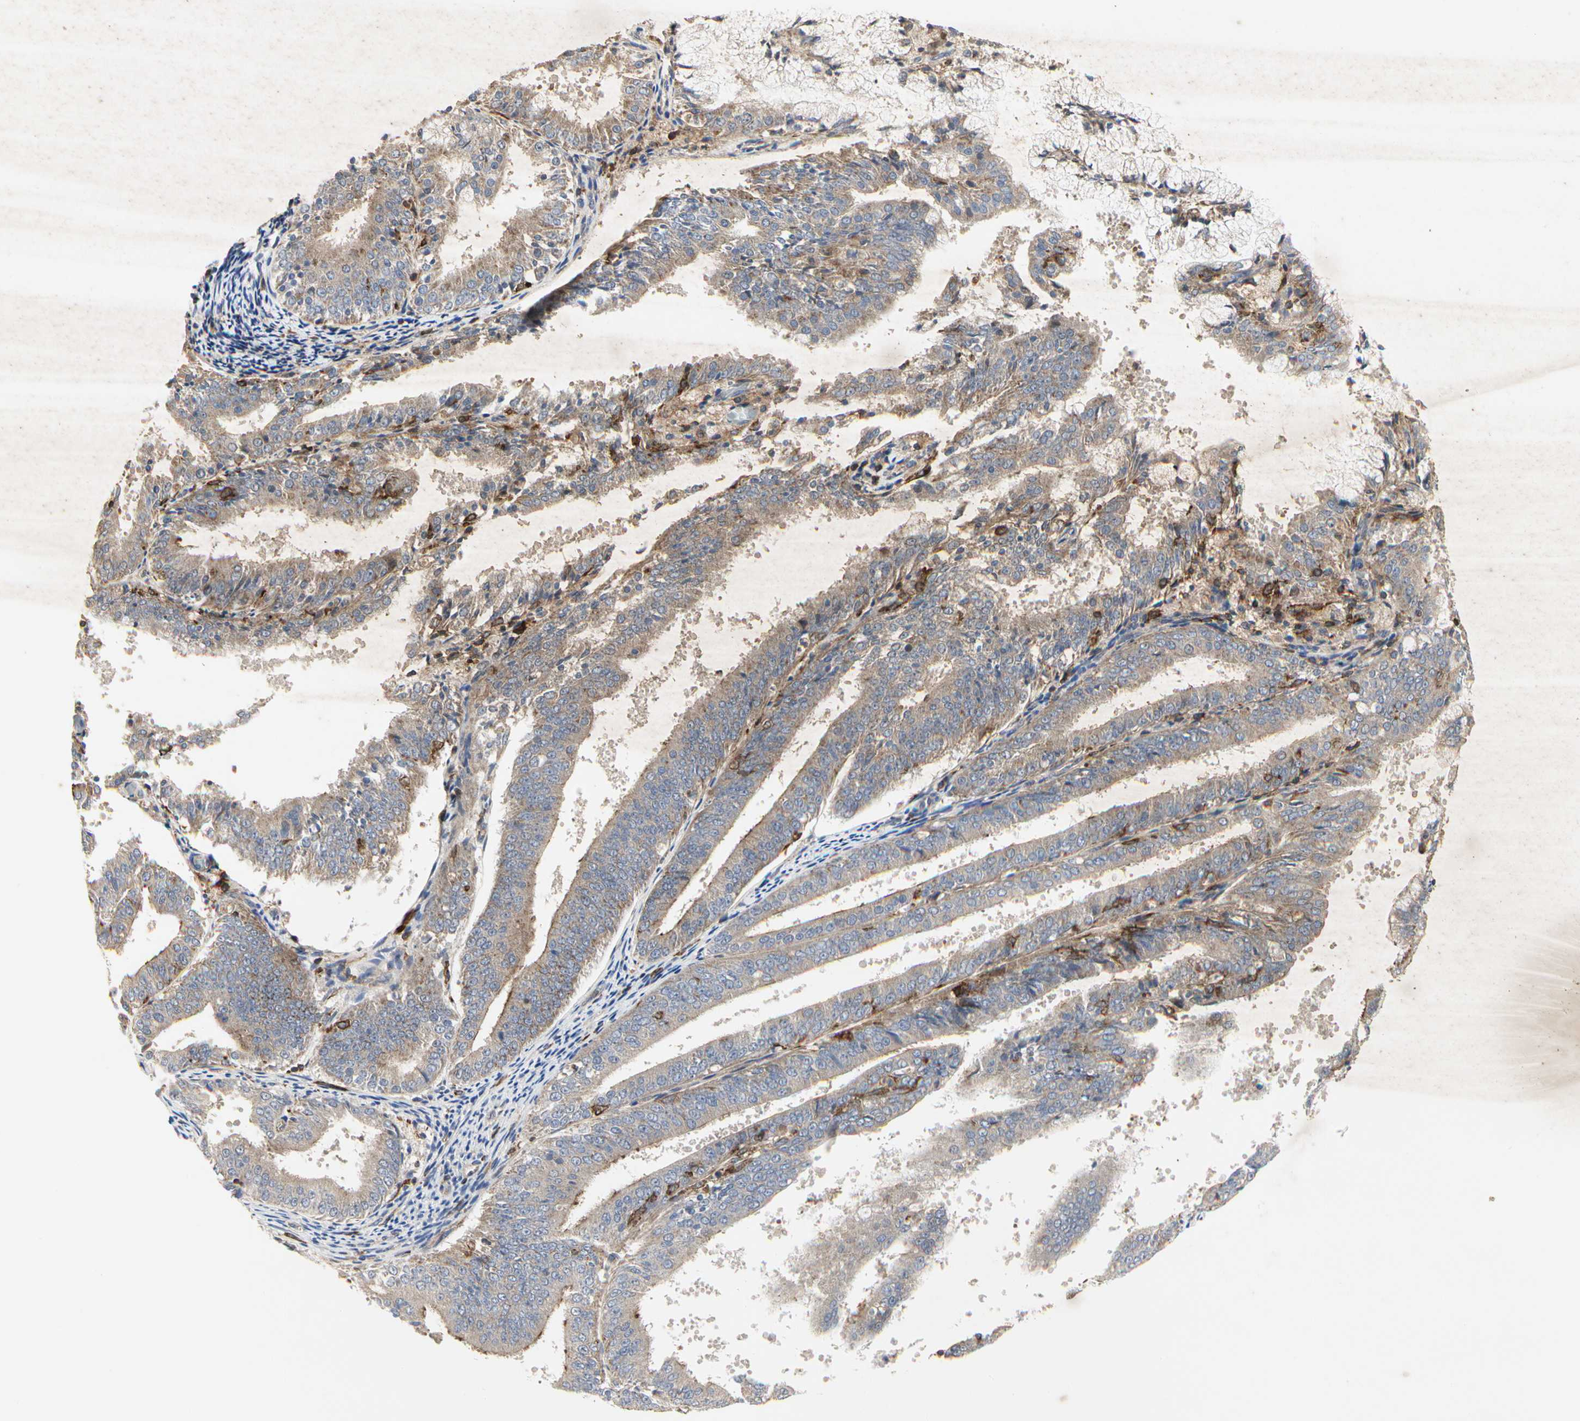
{"staining": {"intensity": "weak", "quantity": "25%-75%", "location": "cytoplasmic/membranous"}, "tissue": "endometrial cancer", "cell_type": "Tumor cells", "image_type": "cancer", "snomed": [{"axis": "morphology", "description": "Adenocarcinoma, NOS"}, {"axis": "topography", "description": "Endometrium"}], "caption": "DAB (3,3'-diaminobenzidine) immunohistochemical staining of human adenocarcinoma (endometrial) reveals weak cytoplasmic/membranous protein positivity in approximately 25%-75% of tumor cells.", "gene": "NAPG", "patient": {"sex": "female", "age": 63}}